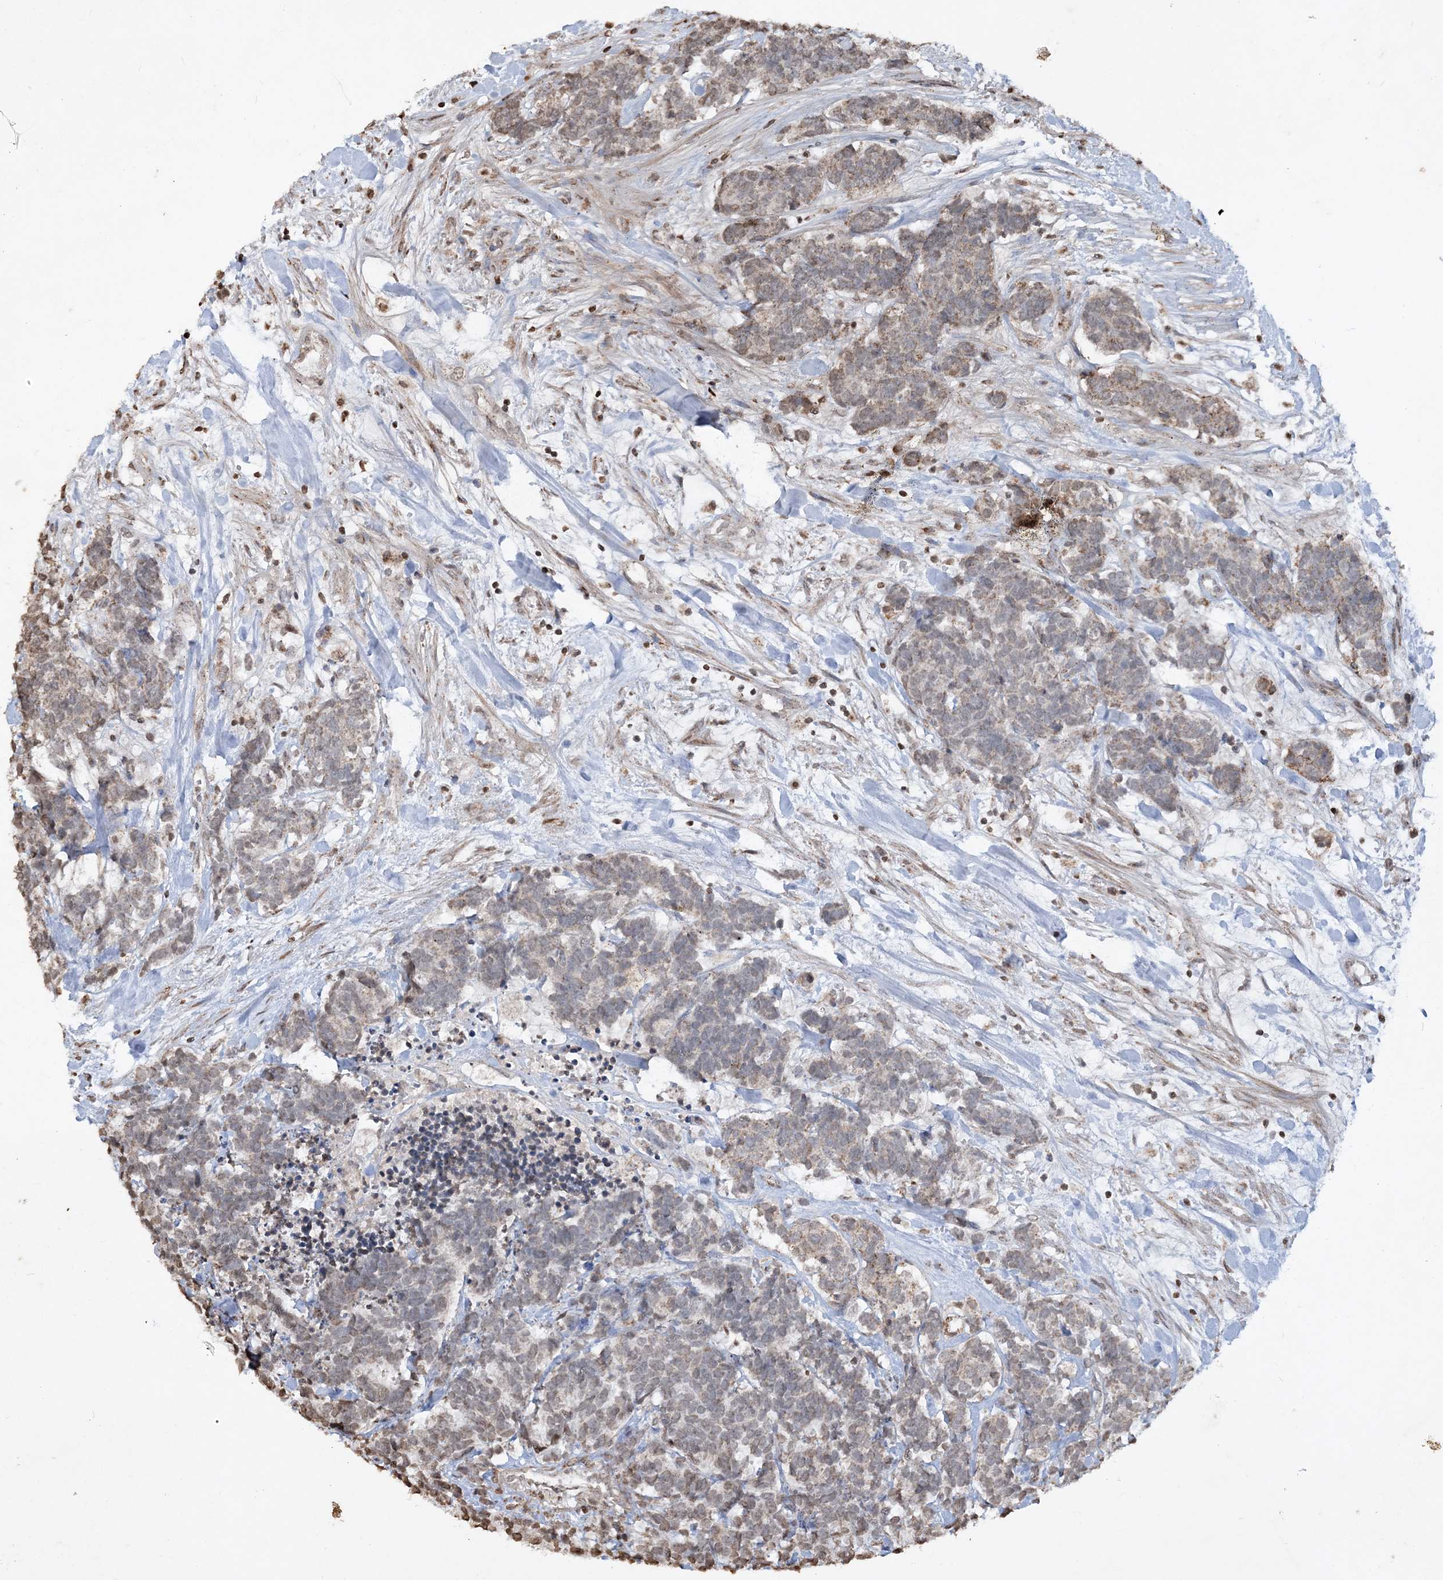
{"staining": {"intensity": "weak", "quantity": "<25%", "location": "cytoplasmic/membranous"}, "tissue": "carcinoid", "cell_type": "Tumor cells", "image_type": "cancer", "snomed": [{"axis": "morphology", "description": "Carcinoma, NOS"}, {"axis": "morphology", "description": "Carcinoid, malignant, NOS"}, {"axis": "topography", "description": "Urinary bladder"}], "caption": "The photomicrograph exhibits no significant staining in tumor cells of carcinoid.", "gene": "TTC7A", "patient": {"sex": "male", "age": 57}}